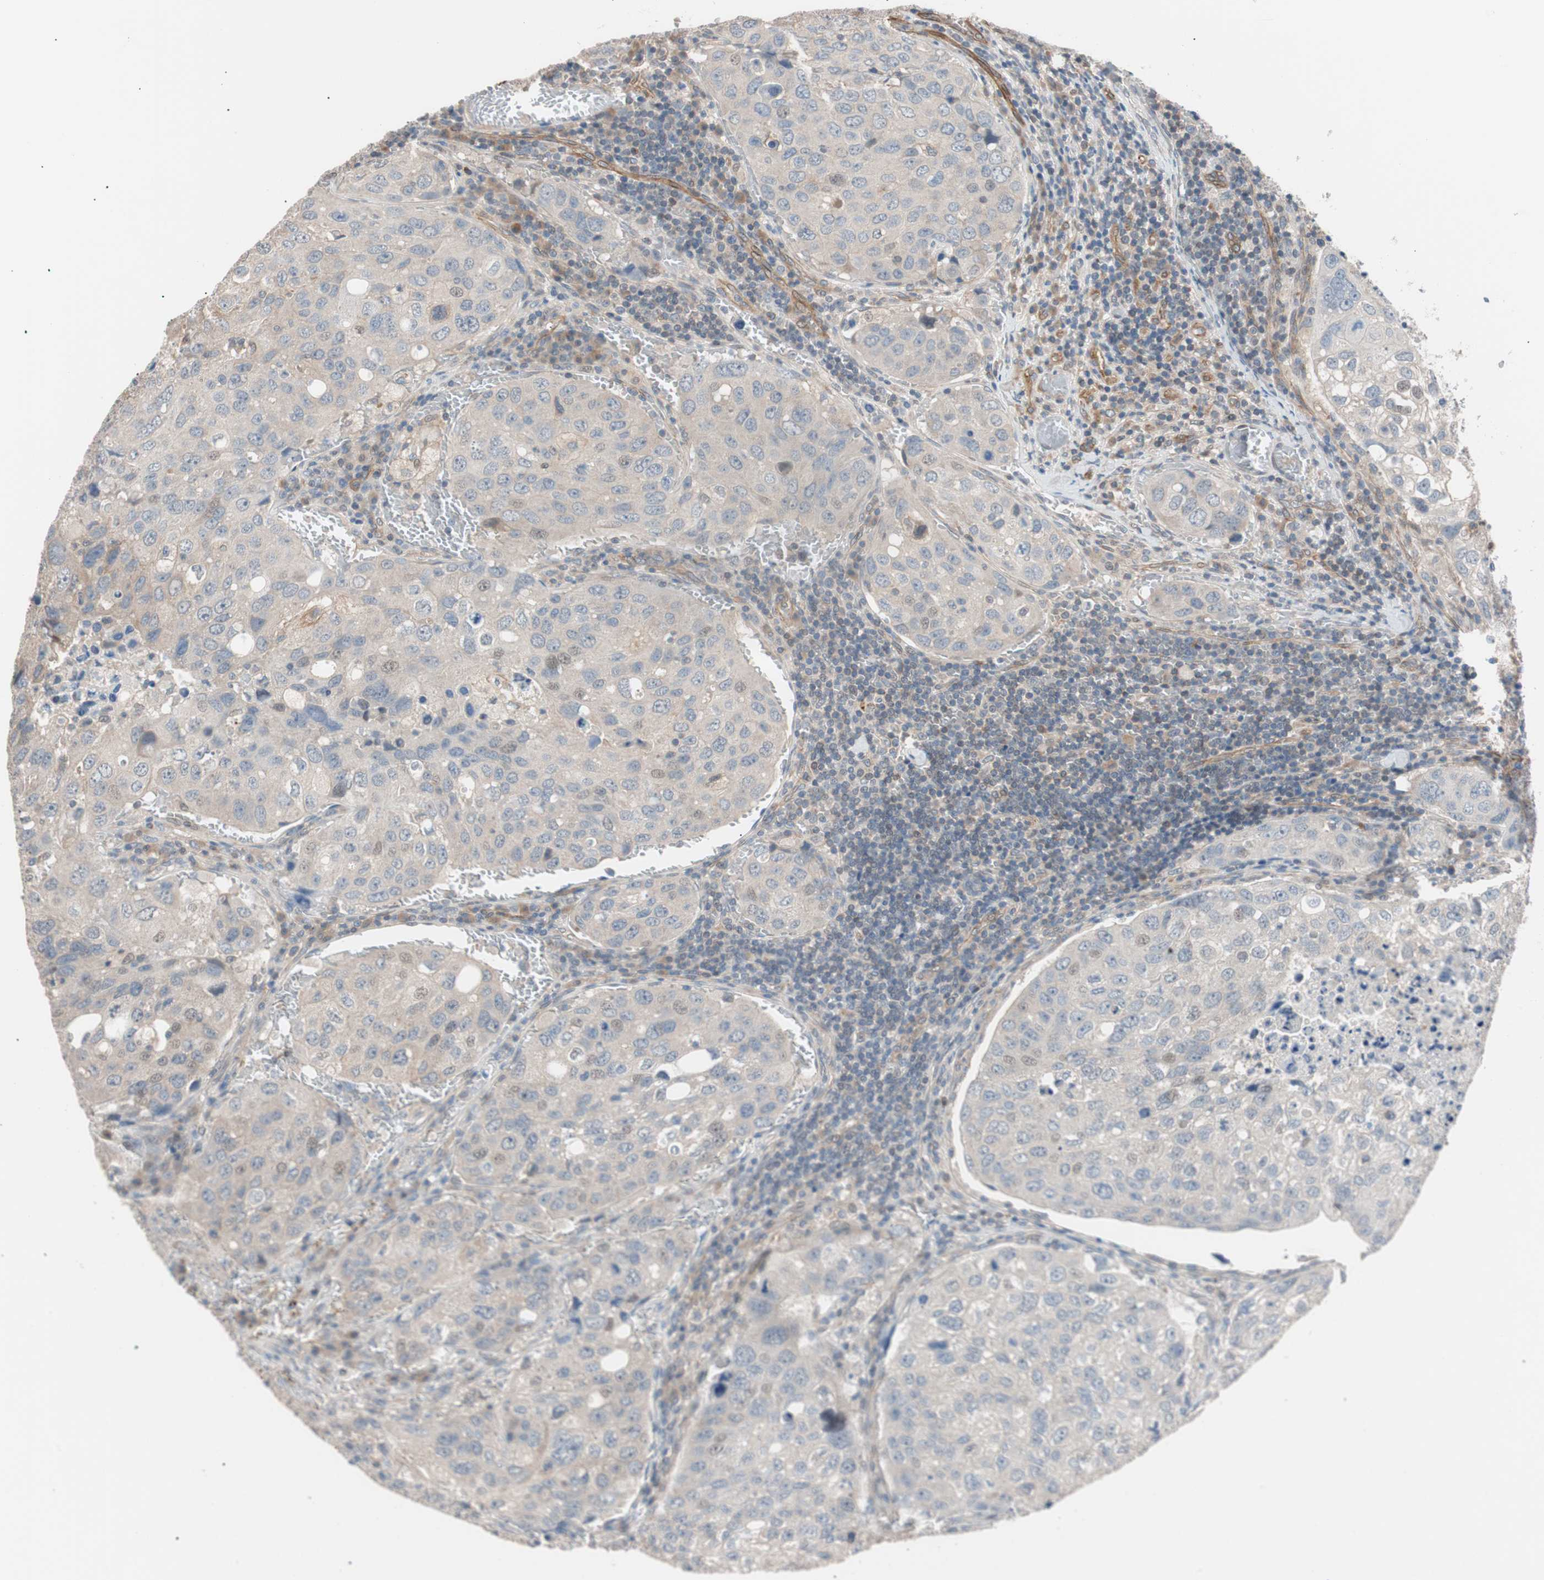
{"staining": {"intensity": "weak", "quantity": "25%-75%", "location": "cytoplasmic/membranous"}, "tissue": "urothelial cancer", "cell_type": "Tumor cells", "image_type": "cancer", "snomed": [{"axis": "morphology", "description": "Urothelial carcinoma, High grade"}, {"axis": "topography", "description": "Lymph node"}, {"axis": "topography", "description": "Urinary bladder"}], "caption": "Weak cytoplasmic/membranous positivity is appreciated in about 25%-75% of tumor cells in urothelial cancer.", "gene": "SMG1", "patient": {"sex": "male", "age": 51}}